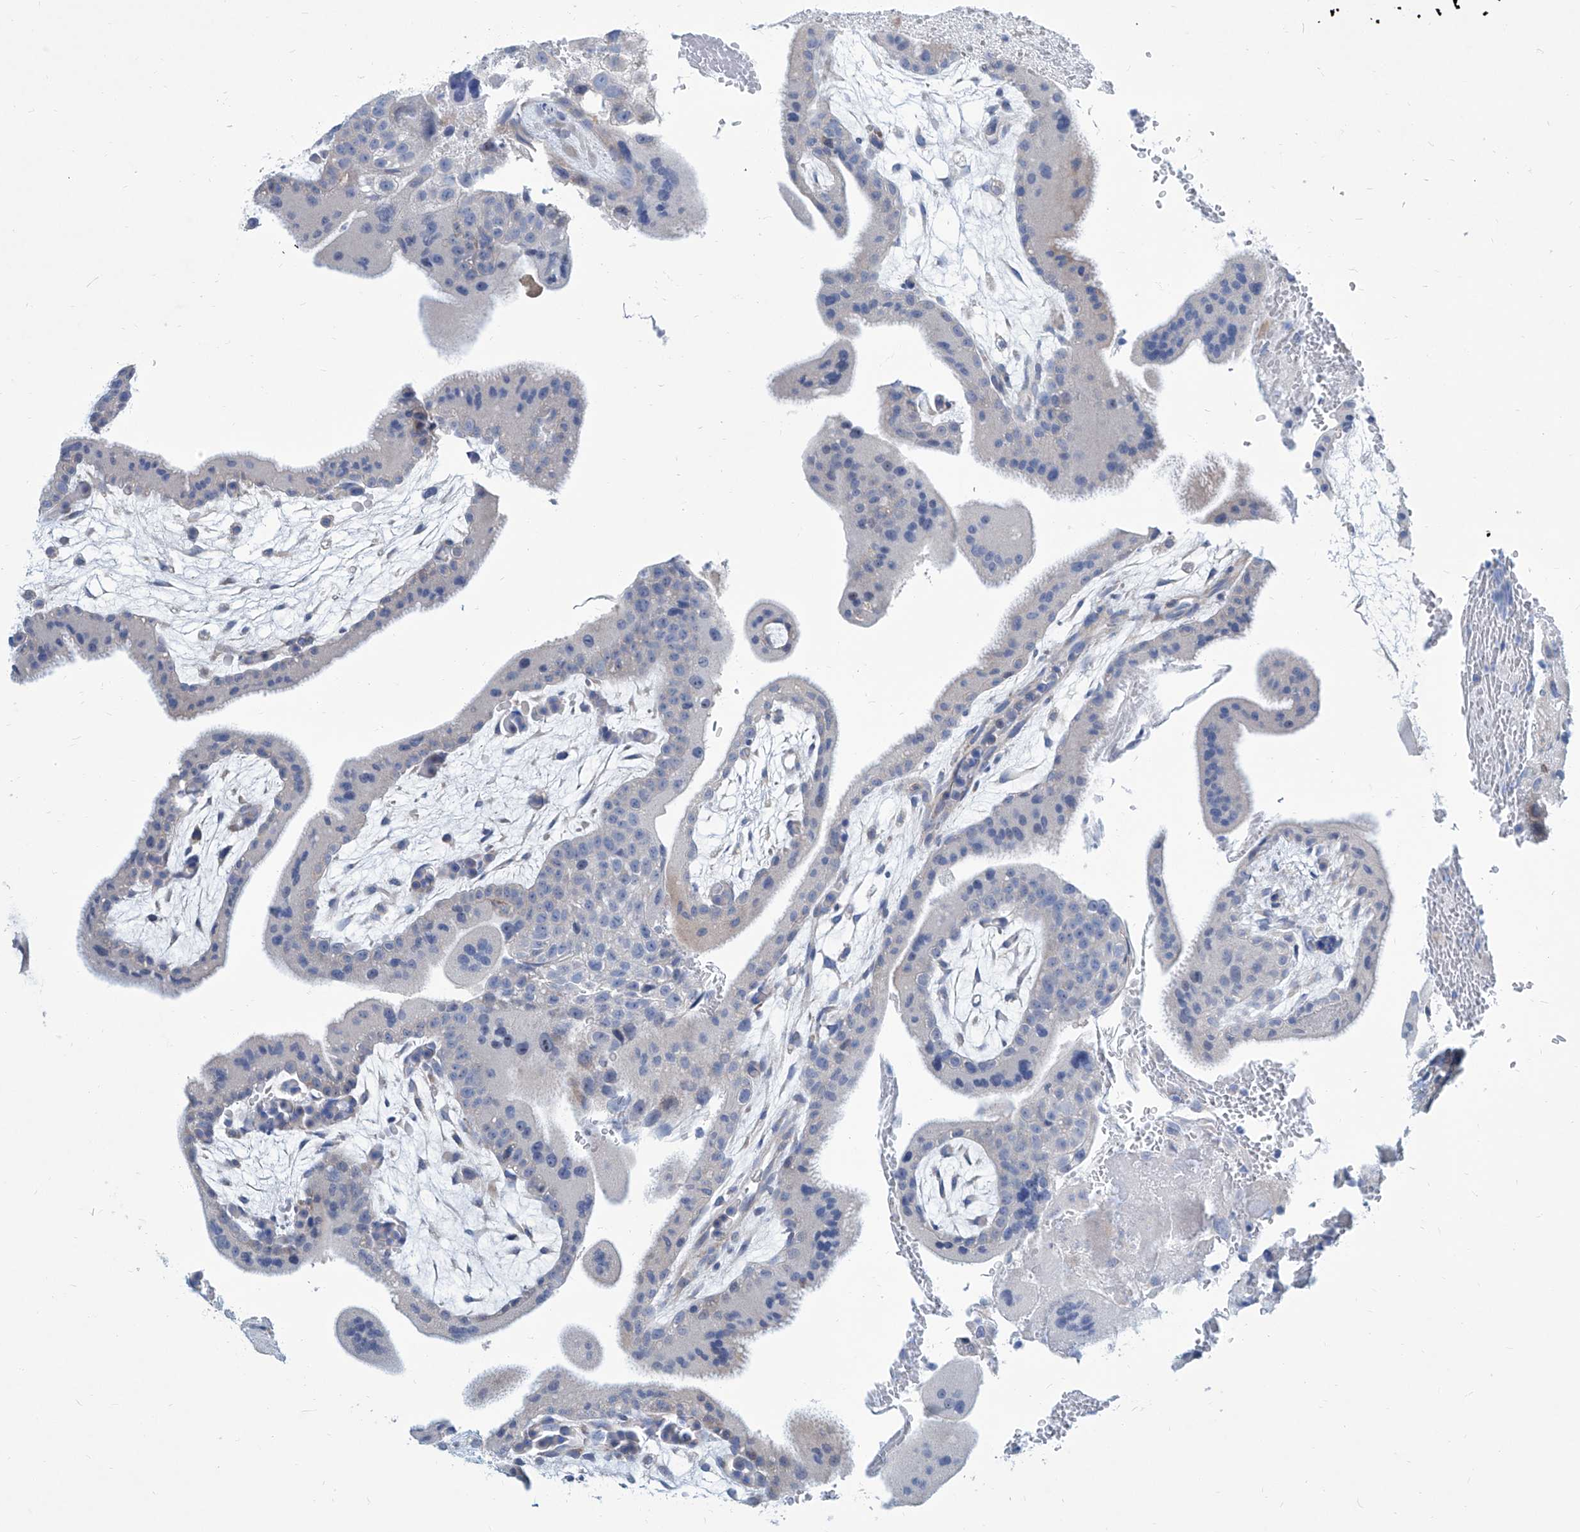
{"staining": {"intensity": "negative", "quantity": "none", "location": "none"}, "tissue": "placenta", "cell_type": "Decidual cells", "image_type": "normal", "snomed": [{"axis": "morphology", "description": "Normal tissue, NOS"}, {"axis": "topography", "description": "Placenta"}], "caption": "Immunohistochemistry histopathology image of benign placenta: placenta stained with DAB displays no significant protein expression in decidual cells. (Immunohistochemistry (ihc), brightfield microscopy, high magnification).", "gene": "ZNF519", "patient": {"sex": "female", "age": 35}}